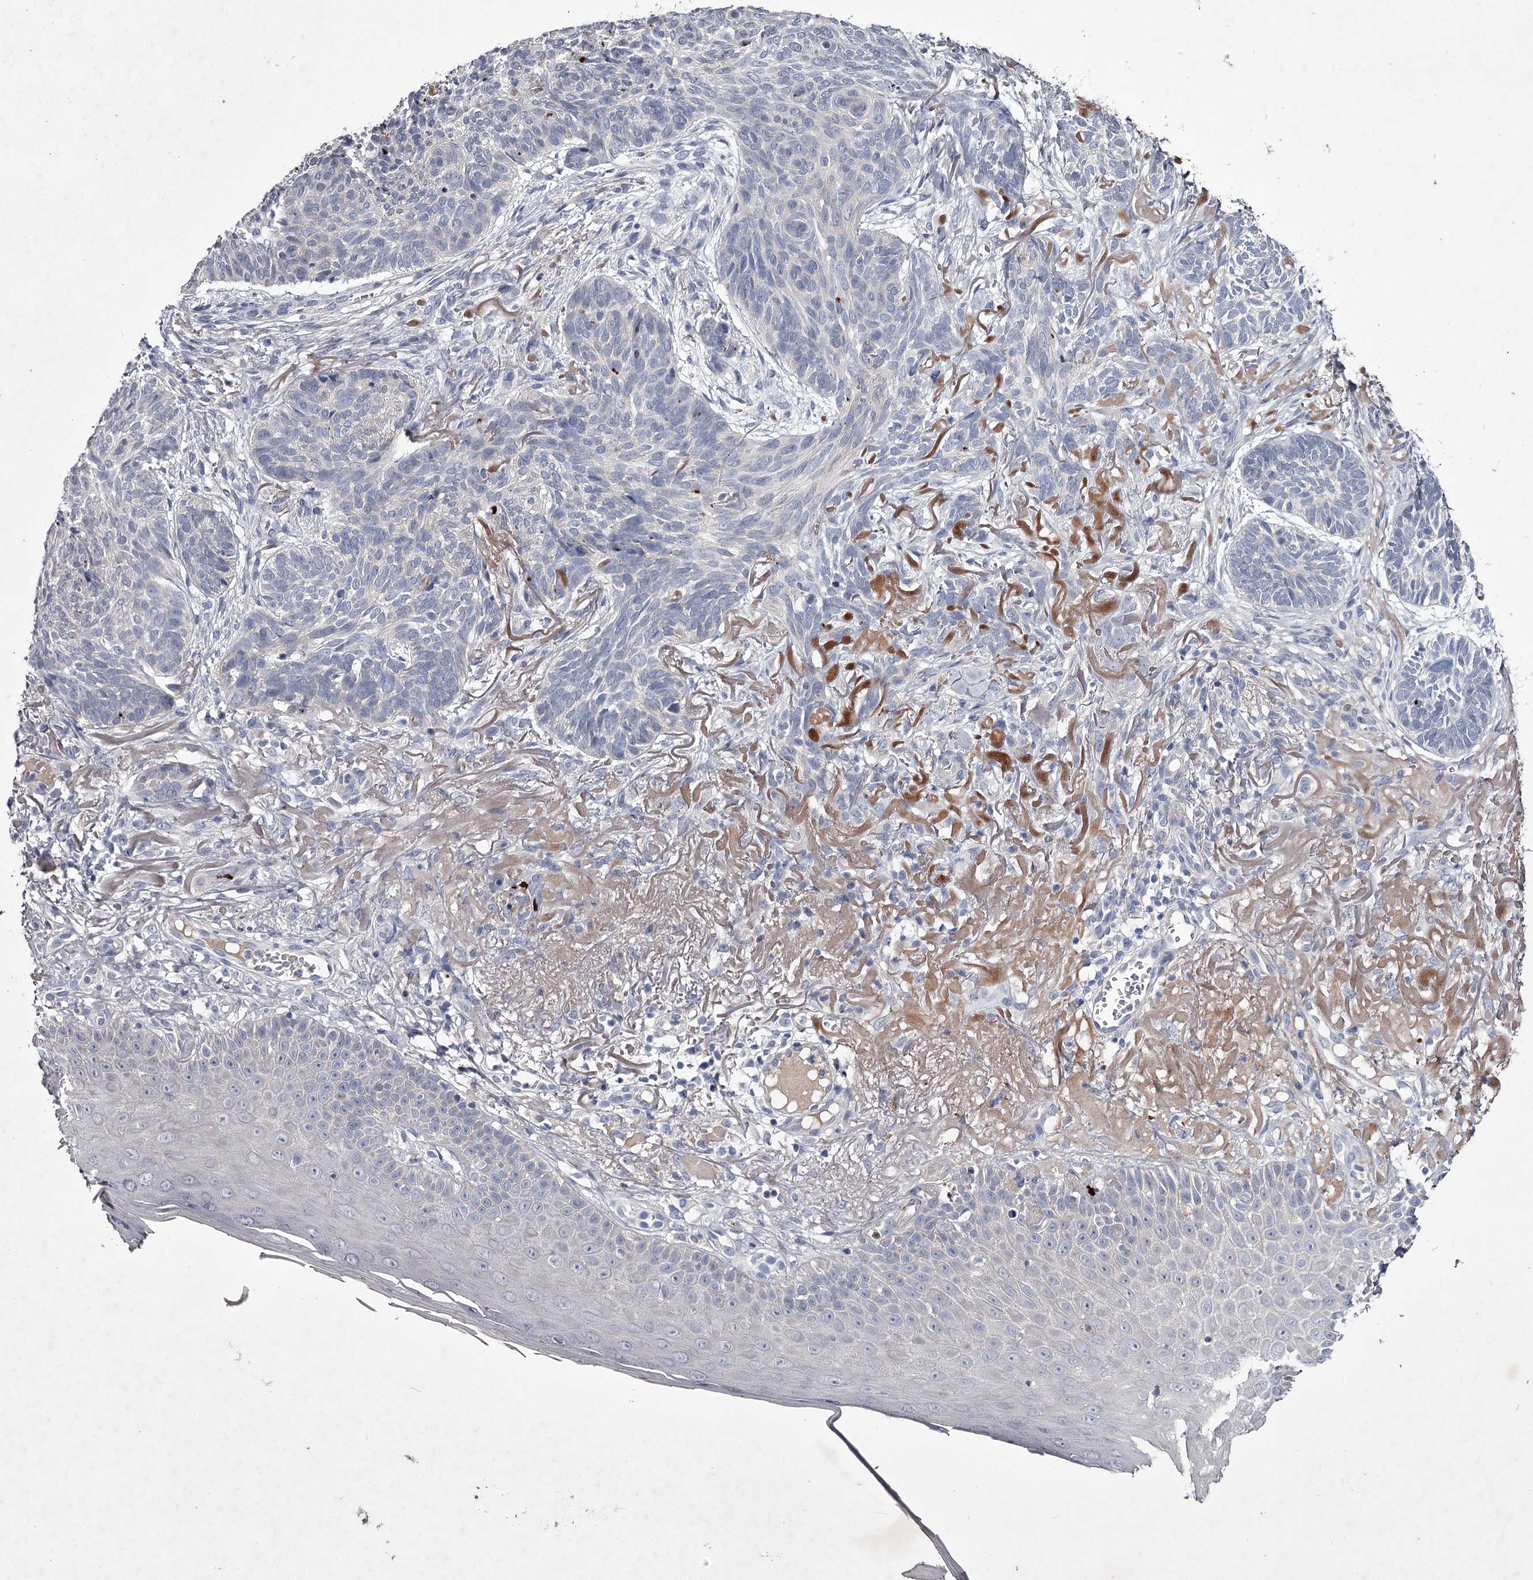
{"staining": {"intensity": "negative", "quantity": "none", "location": "none"}, "tissue": "skin cancer", "cell_type": "Tumor cells", "image_type": "cancer", "snomed": [{"axis": "morphology", "description": "Normal tissue, NOS"}, {"axis": "morphology", "description": "Basal cell carcinoma"}, {"axis": "topography", "description": "Skin"}], "caption": "Image shows no protein staining in tumor cells of basal cell carcinoma (skin) tissue.", "gene": "FDXACB1", "patient": {"sex": "male", "age": 66}}